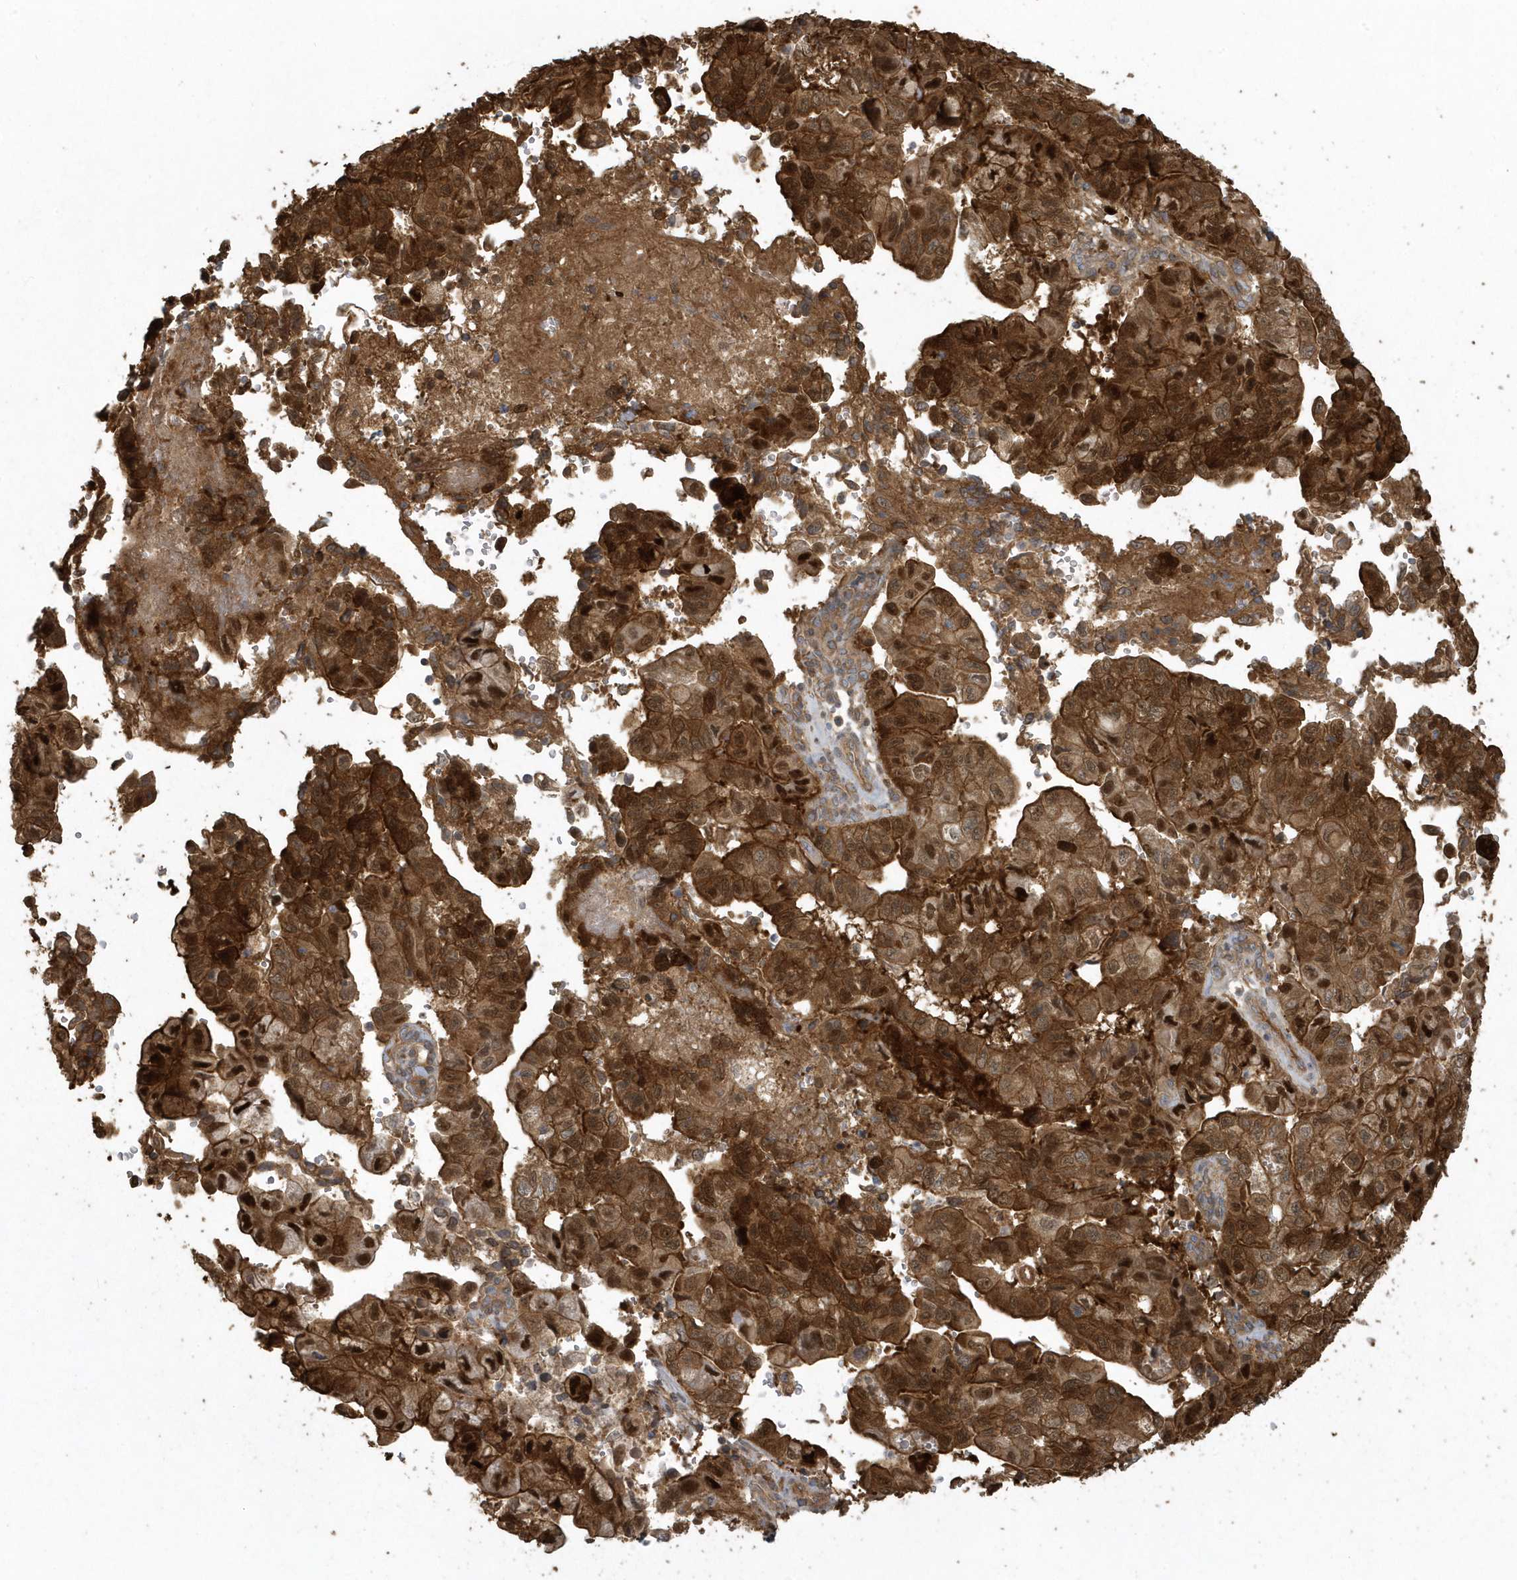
{"staining": {"intensity": "strong", "quantity": ">75%", "location": "cytoplasmic/membranous,nuclear"}, "tissue": "pancreatic cancer", "cell_type": "Tumor cells", "image_type": "cancer", "snomed": [{"axis": "morphology", "description": "Adenocarcinoma, NOS"}, {"axis": "topography", "description": "Pancreas"}], "caption": "Tumor cells exhibit strong cytoplasmic/membranous and nuclear staining in approximately >75% of cells in pancreatic cancer.", "gene": "HNMT", "patient": {"sex": "male", "age": 51}}